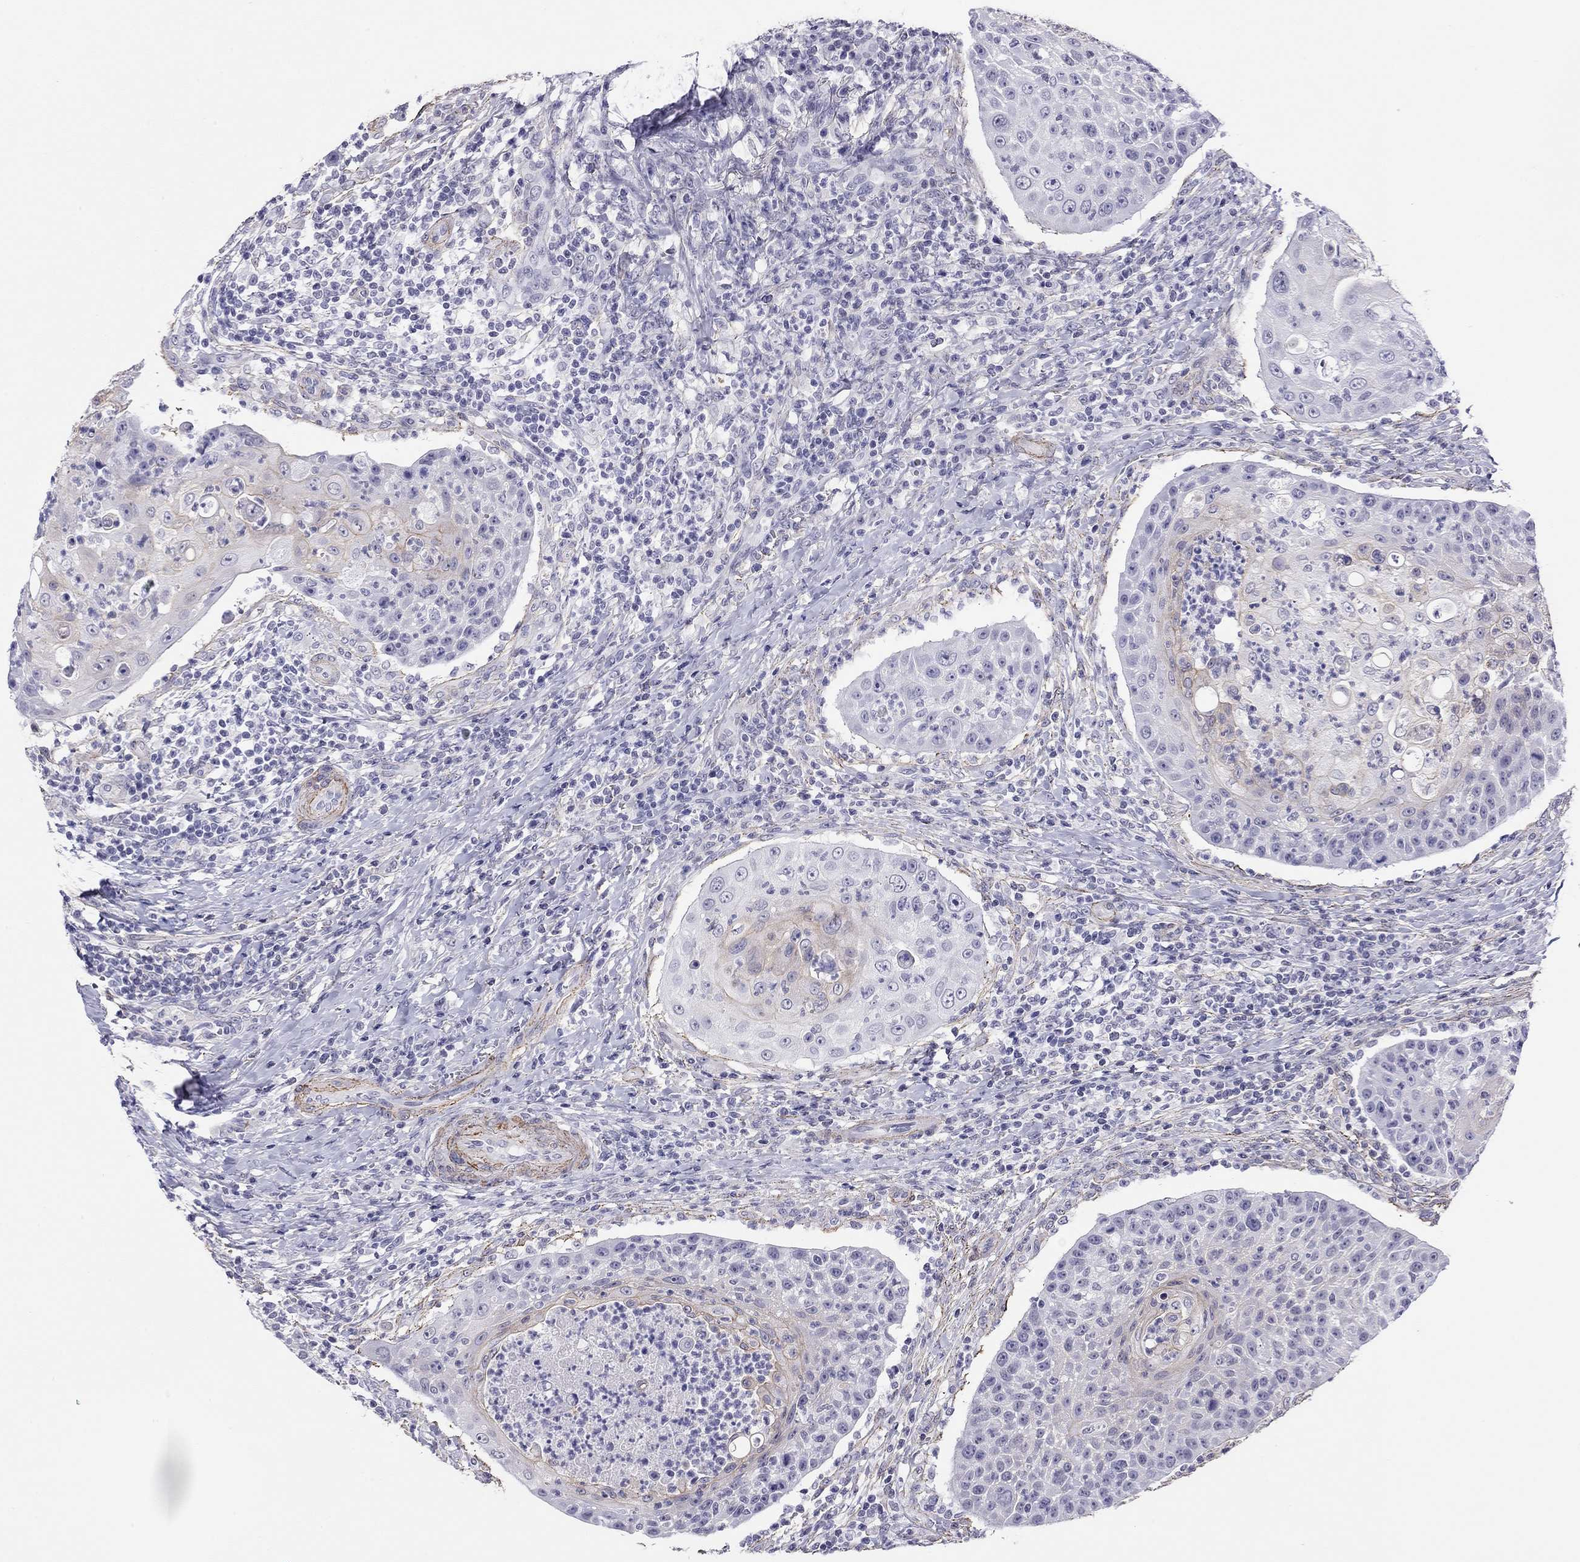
{"staining": {"intensity": "weak", "quantity": "<25%", "location": "cytoplasmic/membranous"}, "tissue": "head and neck cancer", "cell_type": "Tumor cells", "image_type": "cancer", "snomed": [{"axis": "morphology", "description": "Squamous cell carcinoma, NOS"}, {"axis": "topography", "description": "Head-Neck"}], "caption": "Protein analysis of head and neck squamous cell carcinoma demonstrates no significant staining in tumor cells.", "gene": "MYMX", "patient": {"sex": "male", "age": 69}}